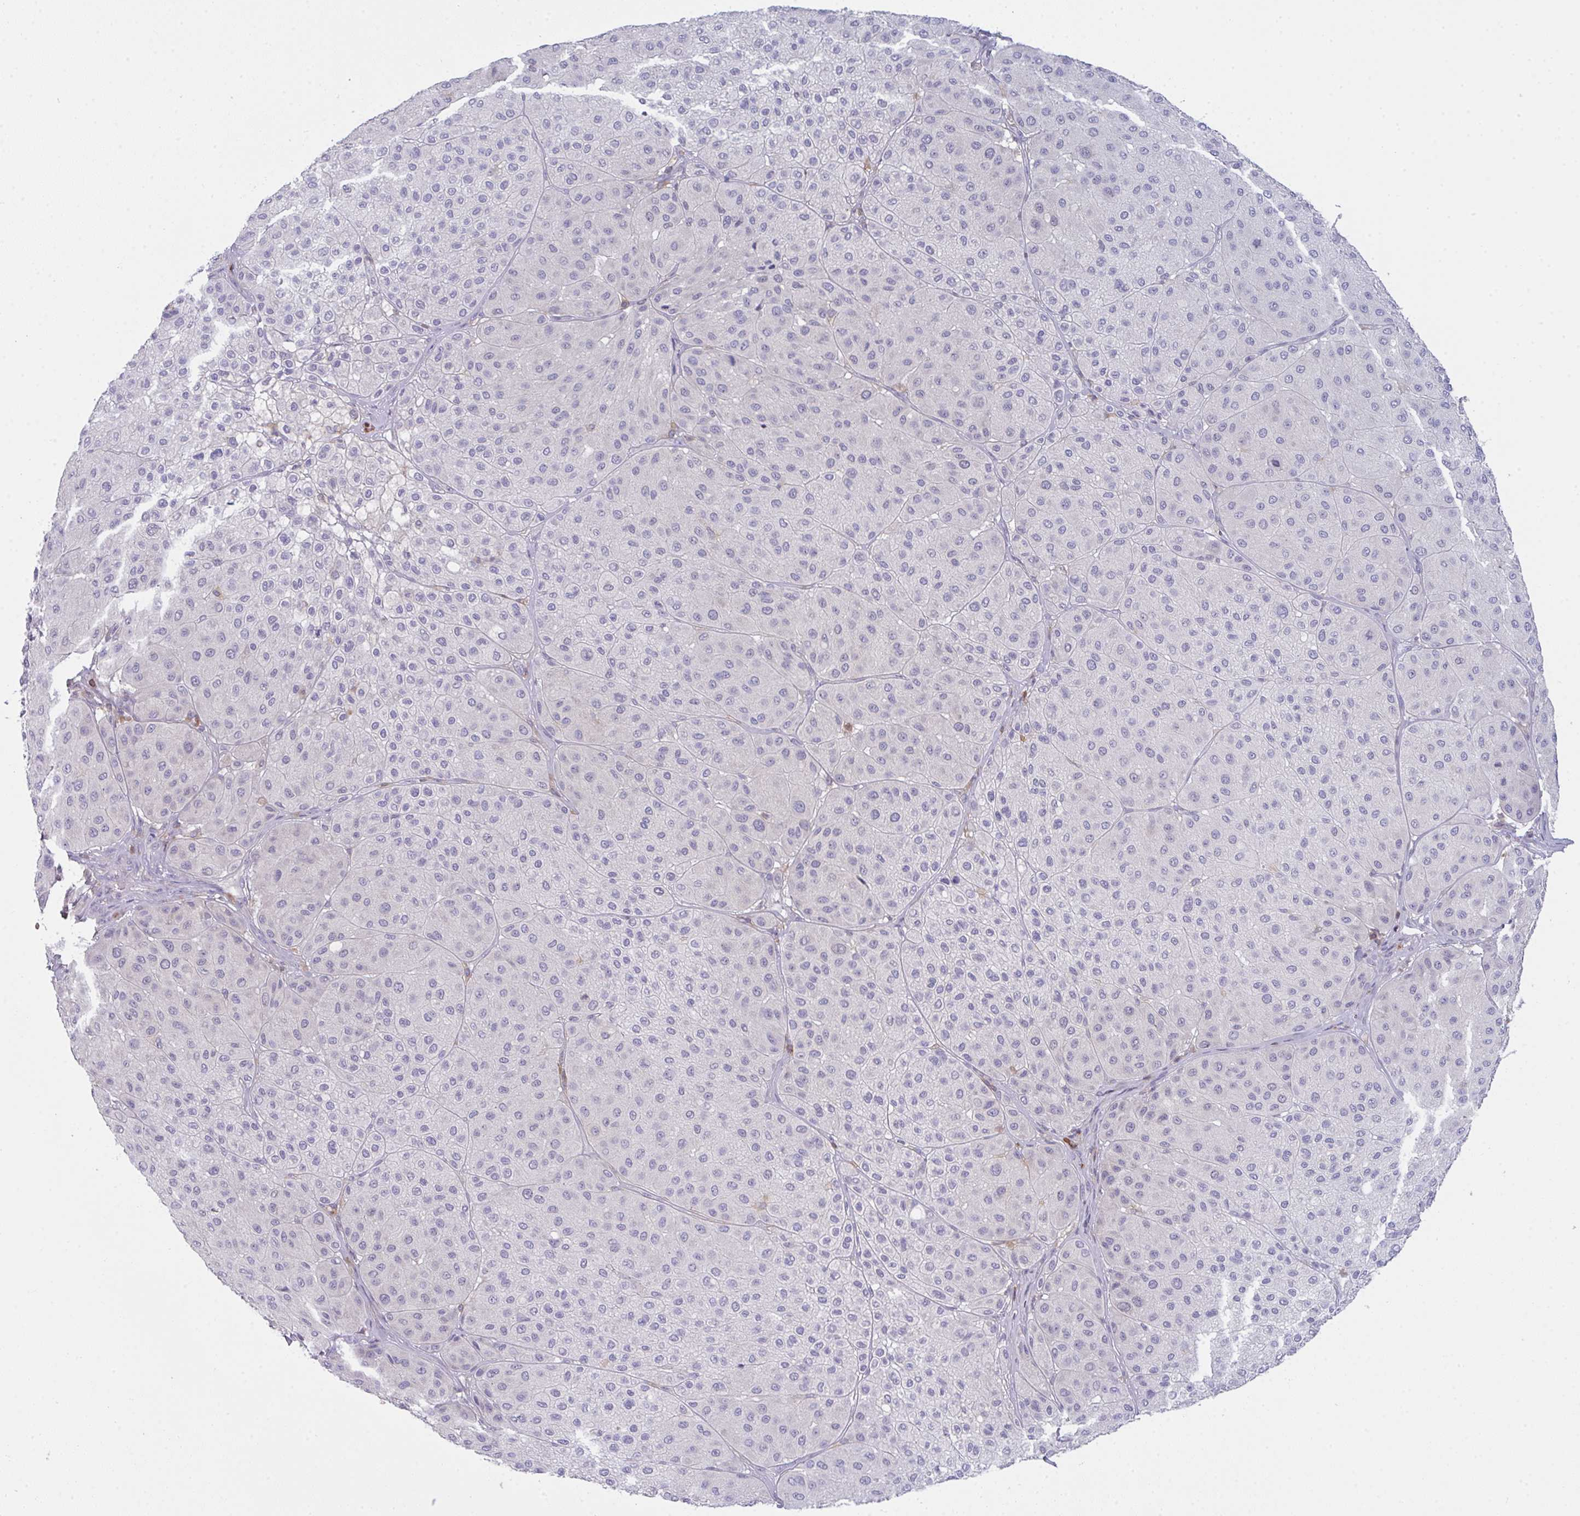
{"staining": {"intensity": "negative", "quantity": "none", "location": "none"}, "tissue": "melanoma", "cell_type": "Tumor cells", "image_type": "cancer", "snomed": [{"axis": "morphology", "description": "Malignant melanoma, Metastatic site"}, {"axis": "topography", "description": "Smooth muscle"}], "caption": "This histopathology image is of melanoma stained with IHC to label a protein in brown with the nuclei are counter-stained blue. There is no staining in tumor cells. The staining is performed using DAB (3,3'-diaminobenzidine) brown chromogen with nuclei counter-stained in using hematoxylin.", "gene": "CD80", "patient": {"sex": "male", "age": 41}}